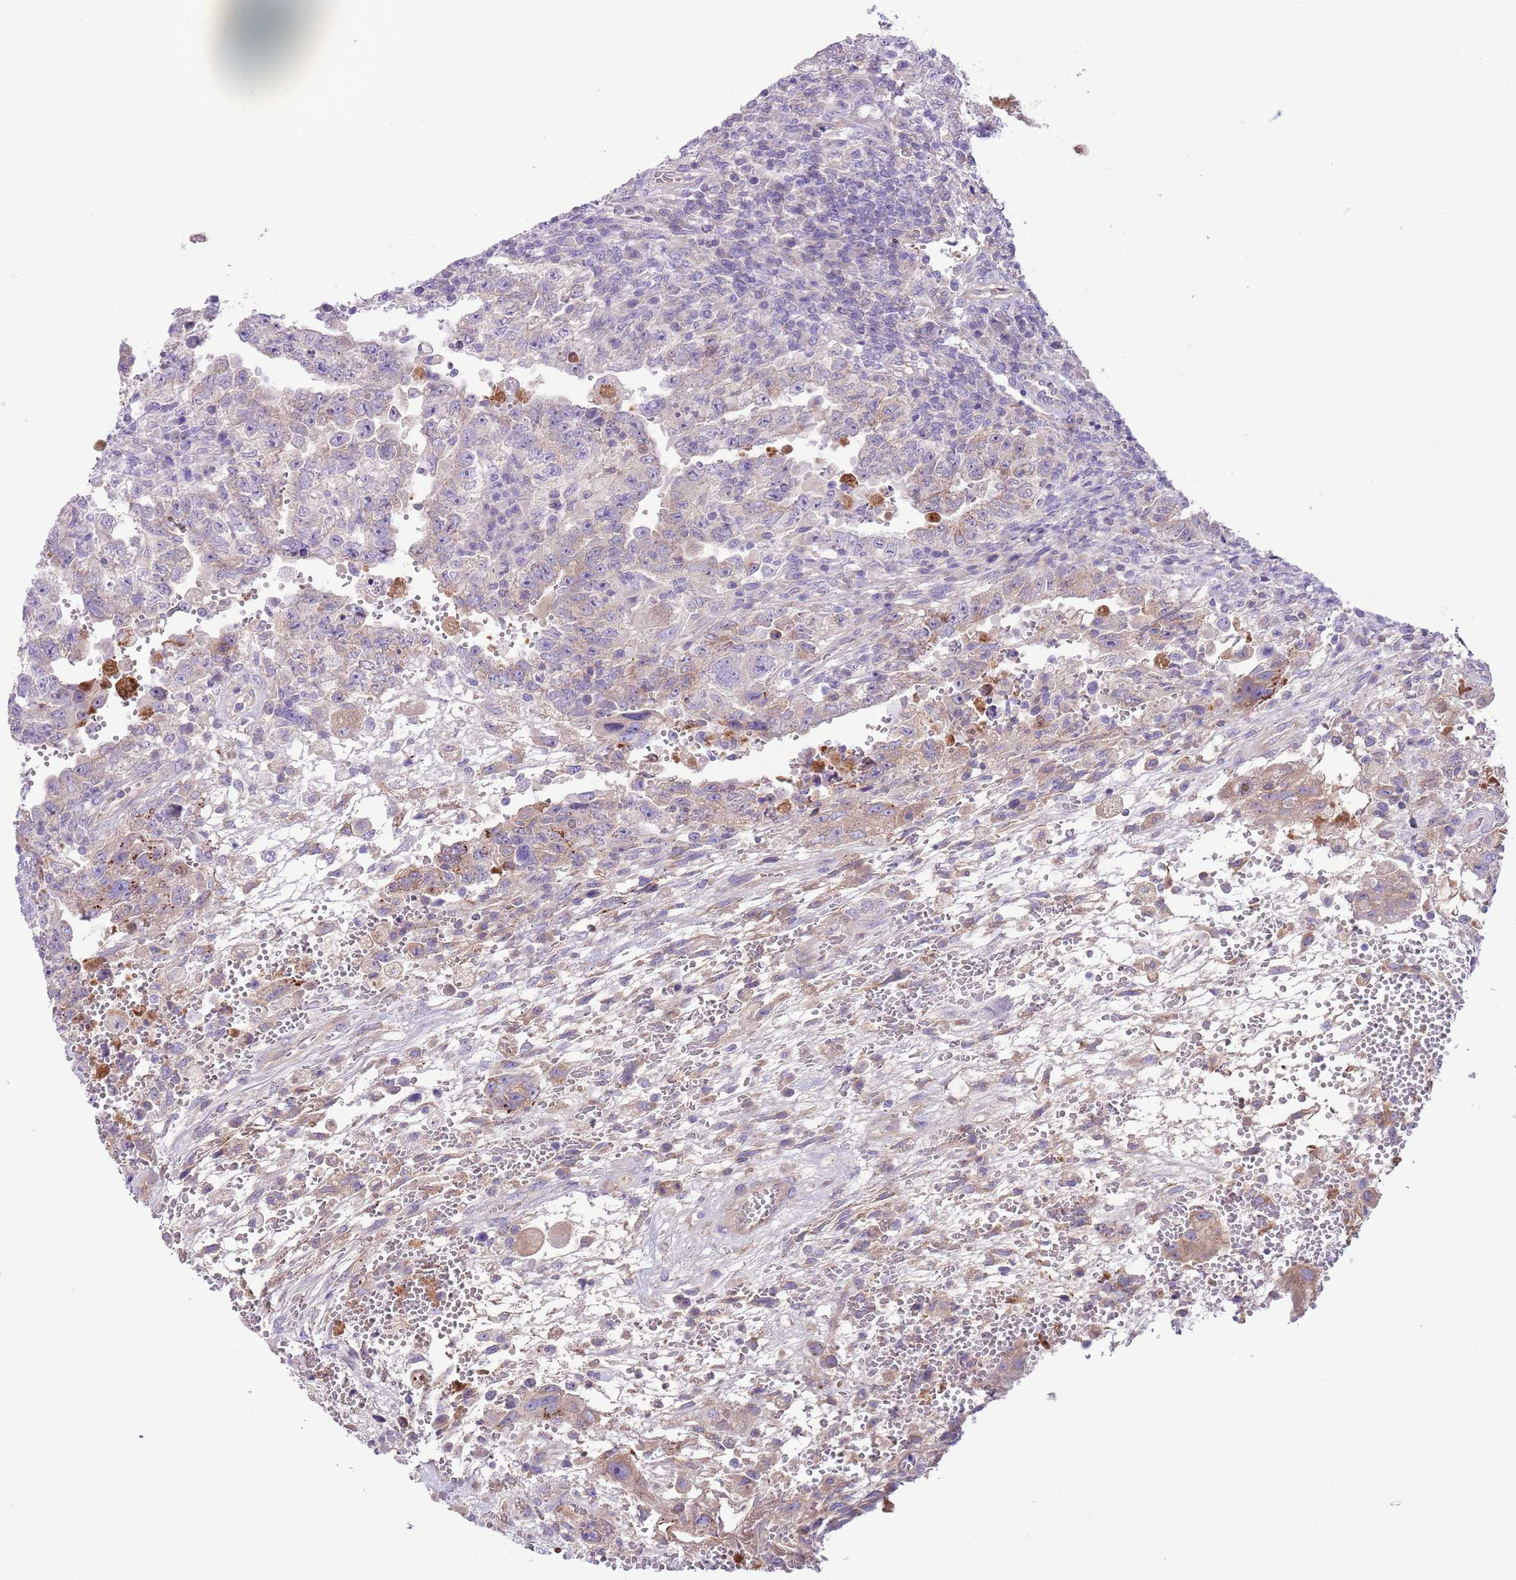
{"staining": {"intensity": "negative", "quantity": "none", "location": "none"}, "tissue": "testis cancer", "cell_type": "Tumor cells", "image_type": "cancer", "snomed": [{"axis": "morphology", "description": "Carcinoma, Embryonal, NOS"}, {"axis": "topography", "description": "Testis"}], "caption": "Immunohistochemical staining of testis embryonal carcinoma exhibits no significant expression in tumor cells. The staining was performed using DAB to visualize the protein expression in brown, while the nuclei were stained in blue with hematoxylin (Magnification: 20x).", "gene": "CFH", "patient": {"sex": "male", "age": 26}}